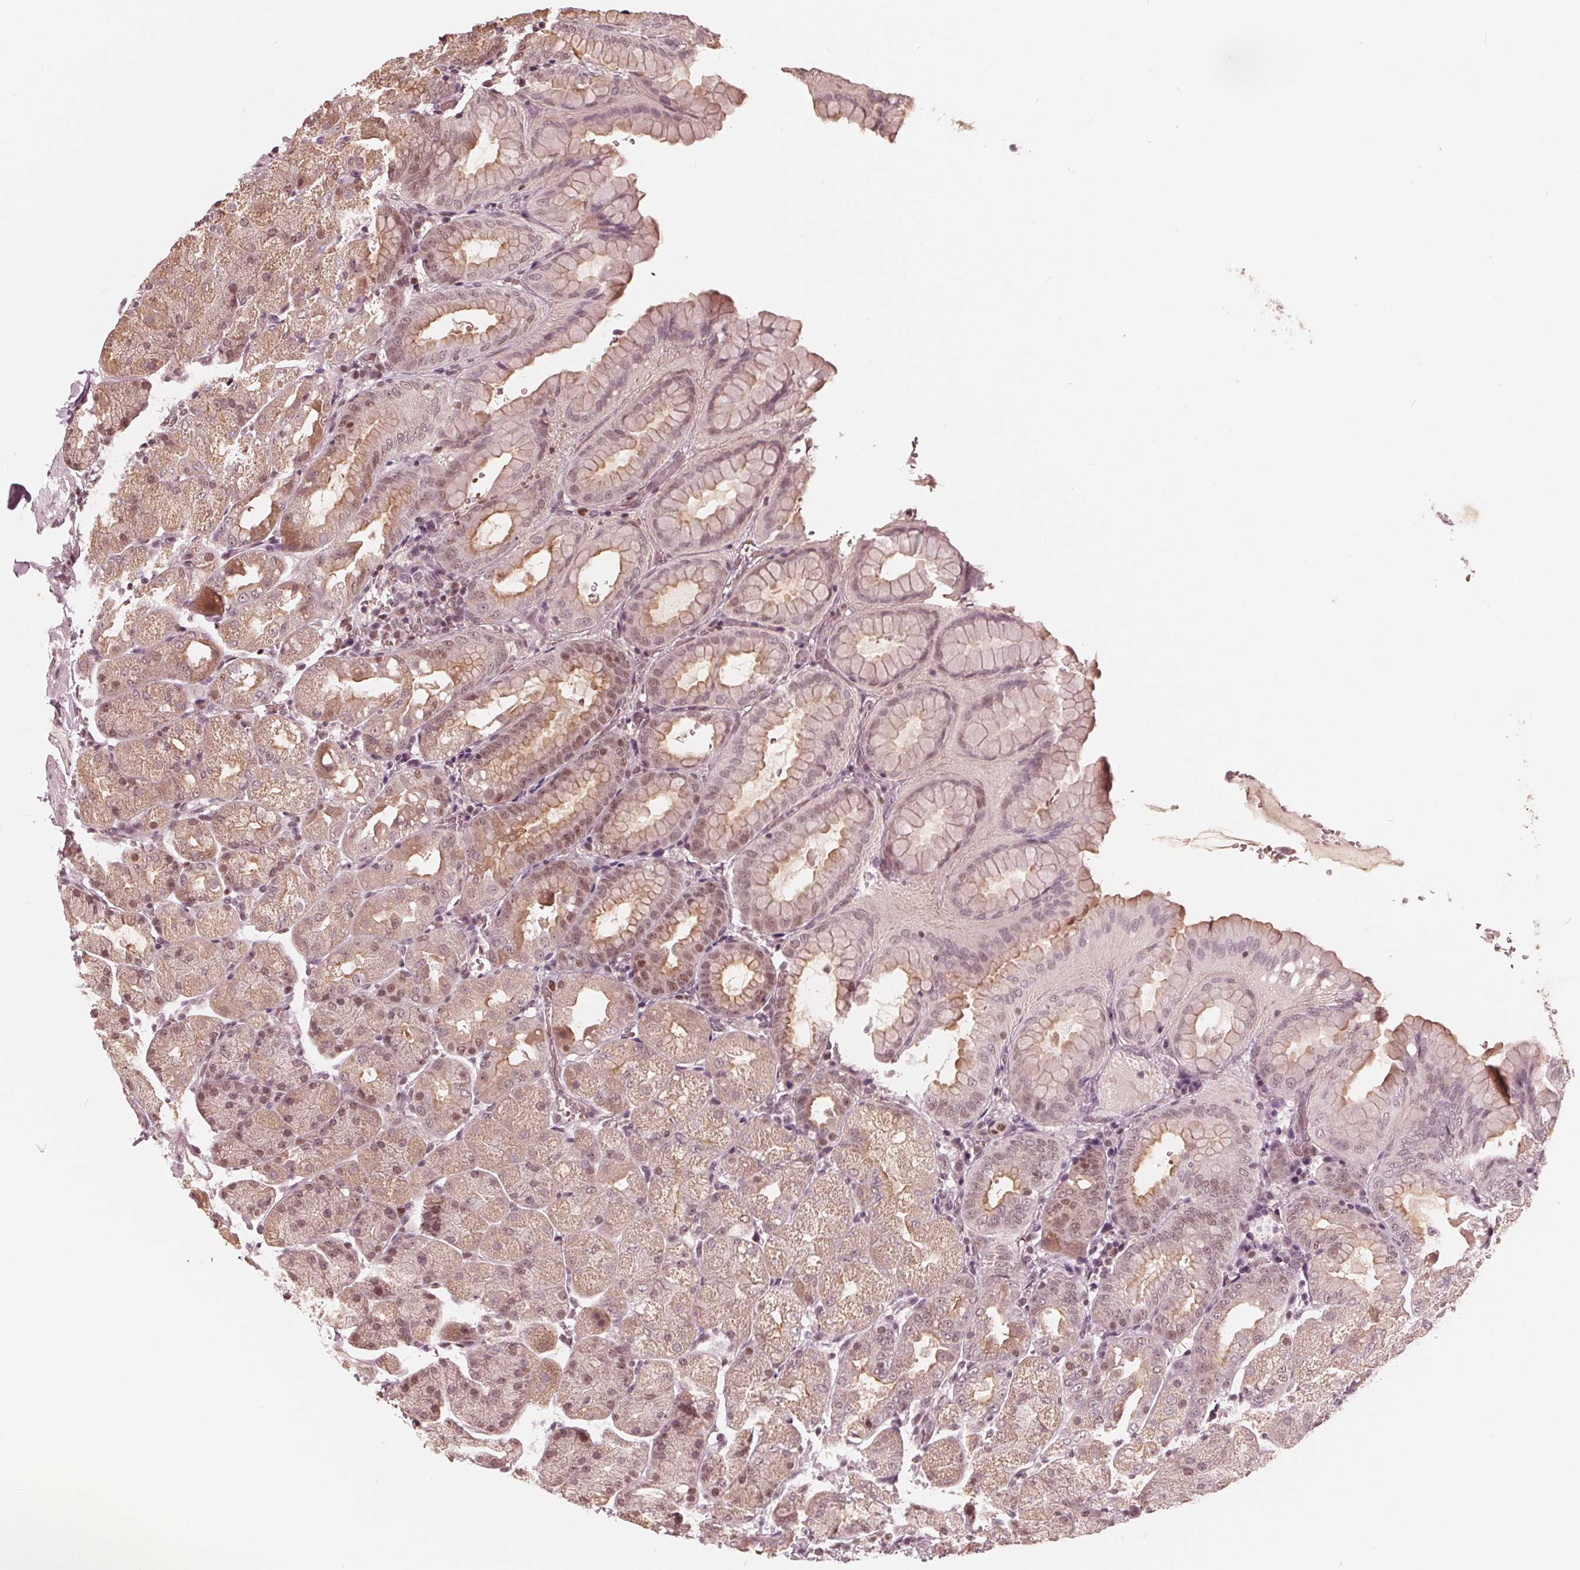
{"staining": {"intensity": "weak", "quantity": ">75%", "location": "cytoplasmic/membranous,nuclear"}, "tissue": "stomach", "cell_type": "Glandular cells", "image_type": "normal", "snomed": [{"axis": "morphology", "description": "Normal tissue, NOS"}, {"axis": "topography", "description": "Stomach, upper"}, {"axis": "topography", "description": "Stomach"}, {"axis": "topography", "description": "Stomach, lower"}], "caption": "Stomach stained for a protein (brown) demonstrates weak cytoplasmic/membranous,nuclear positive expression in approximately >75% of glandular cells.", "gene": "HIRIP3", "patient": {"sex": "male", "age": 62}}